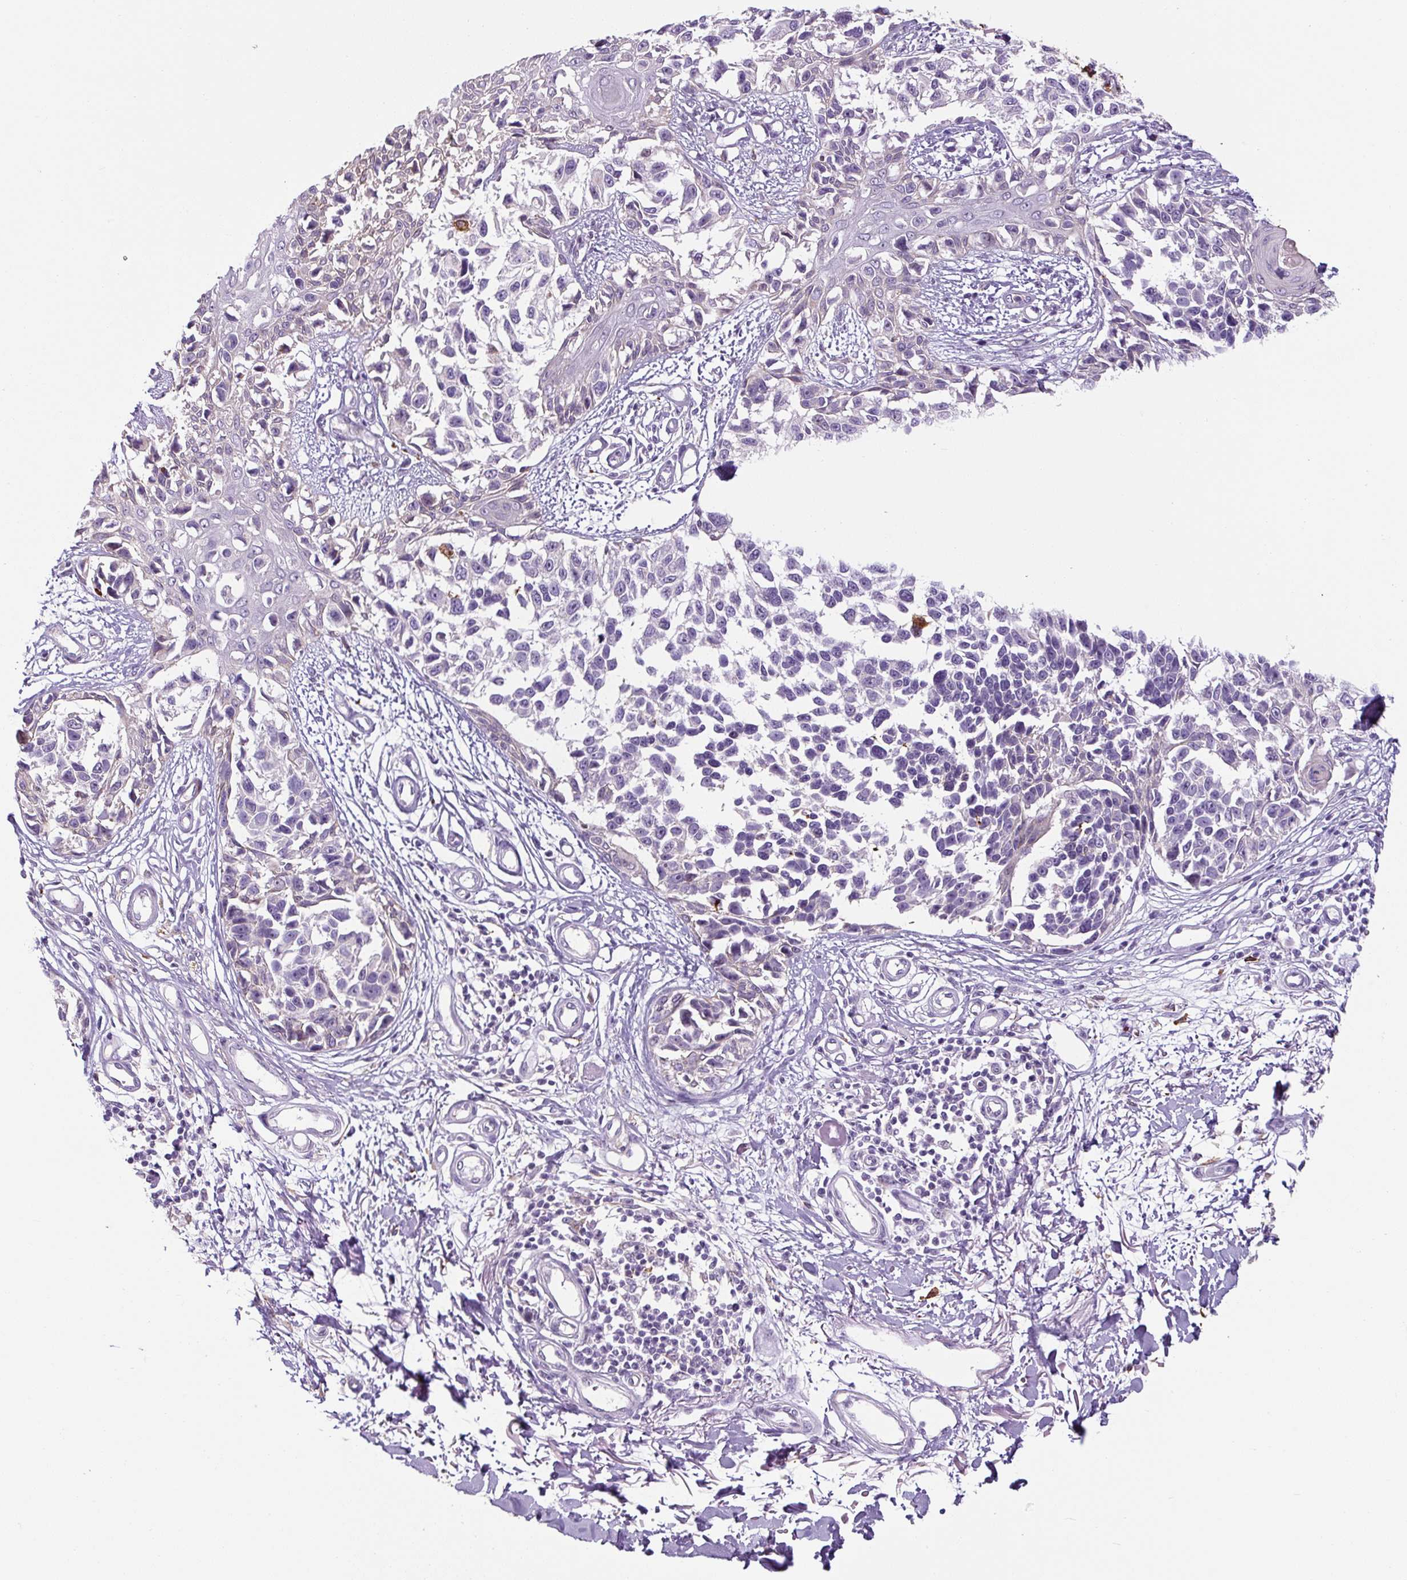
{"staining": {"intensity": "negative", "quantity": "none", "location": "none"}, "tissue": "melanoma", "cell_type": "Tumor cells", "image_type": "cancer", "snomed": [{"axis": "morphology", "description": "Malignant melanoma, NOS"}, {"axis": "topography", "description": "Skin"}], "caption": "IHC image of human malignant melanoma stained for a protein (brown), which exhibits no positivity in tumor cells. (IHC, brightfield microscopy, high magnification).", "gene": "FUT10", "patient": {"sex": "male", "age": 73}}